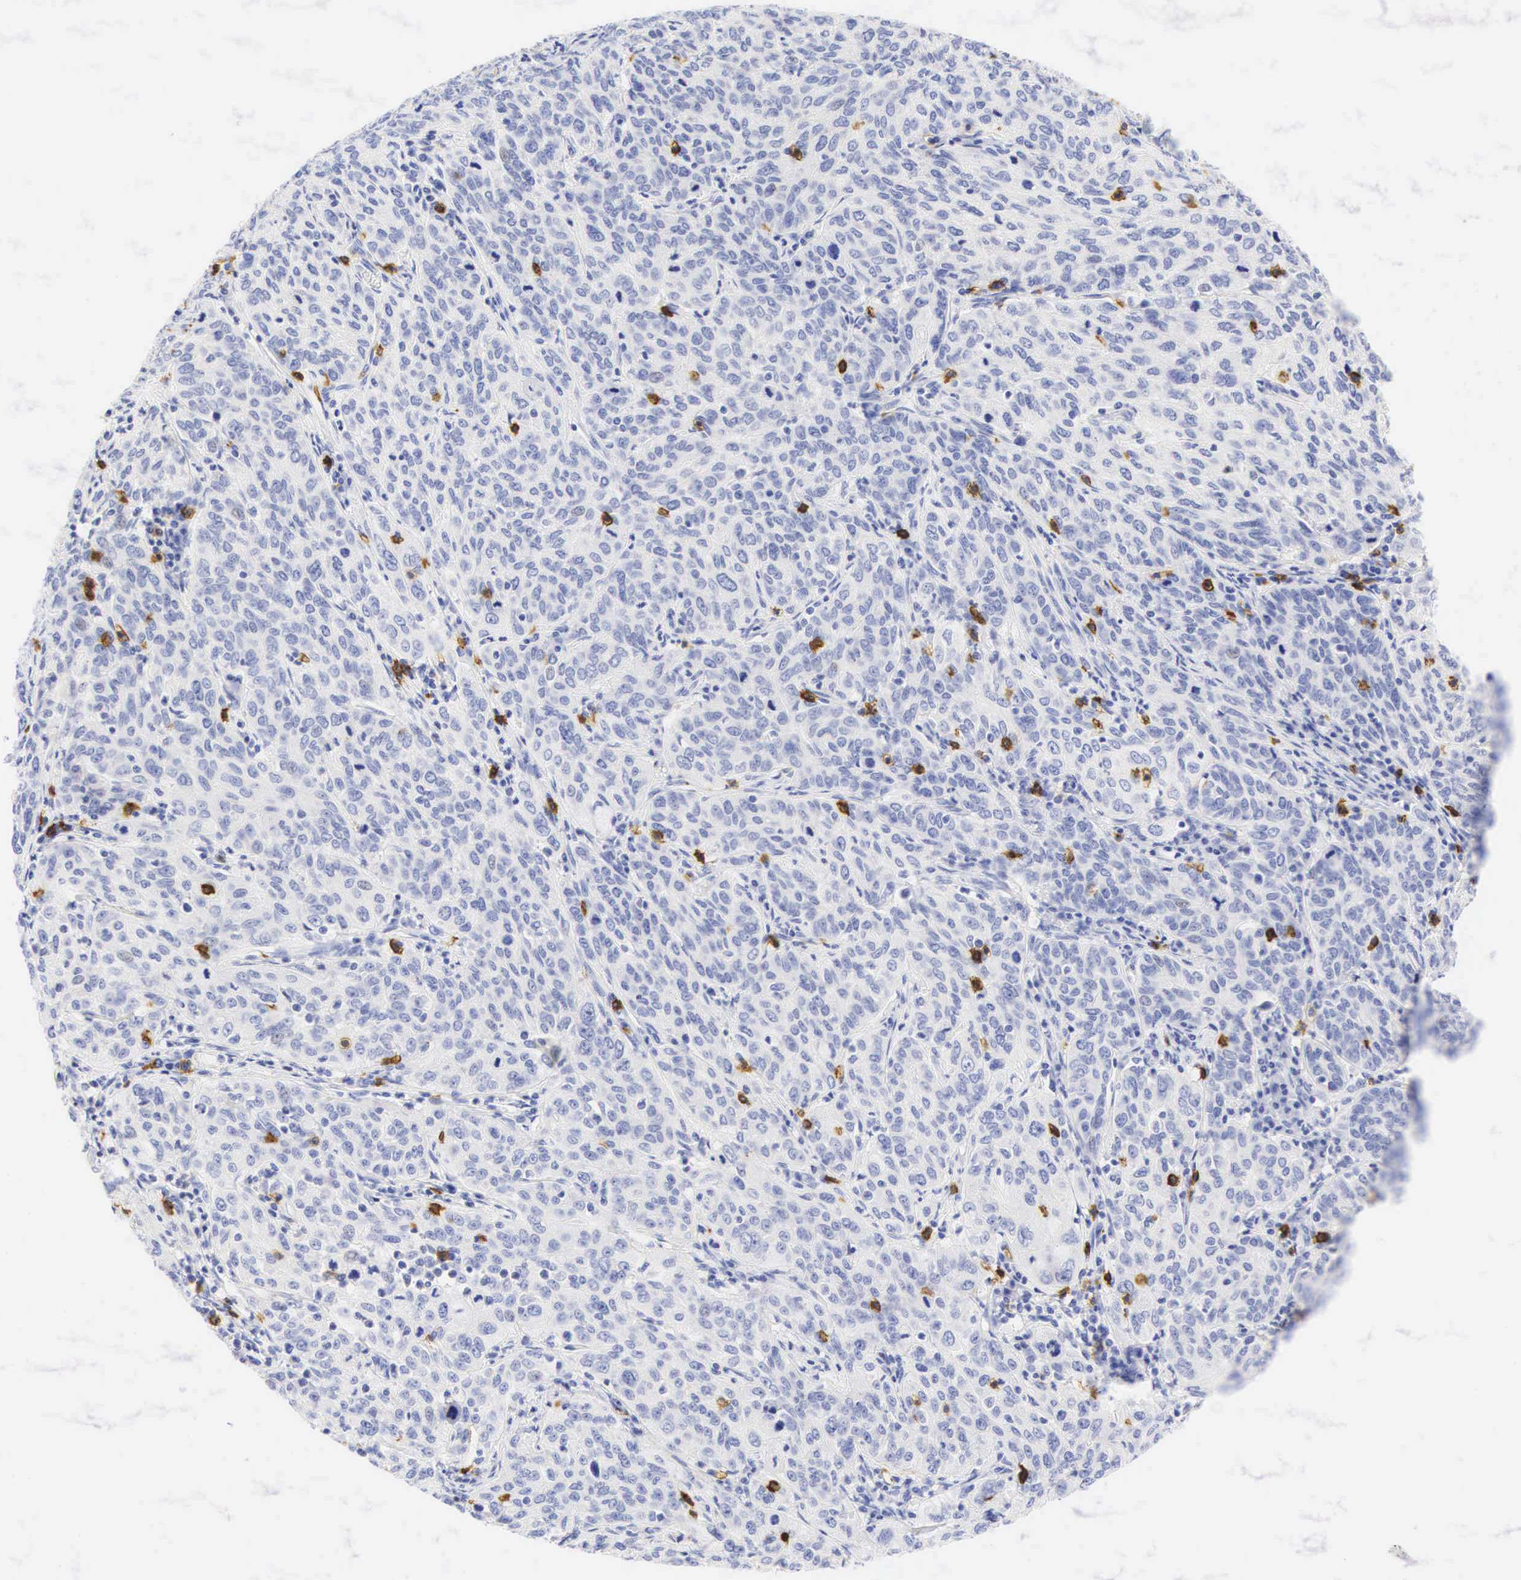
{"staining": {"intensity": "negative", "quantity": "none", "location": "none"}, "tissue": "cervical cancer", "cell_type": "Tumor cells", "image_type": "cancer", "snomed": [{"axis": "morphology", "description": "Squamous cell carcinoma, NOS"}, {"axis": "topography", "description": "Cervix"}], "caption": "Tumor cells are negative for protein expression in human cervical squamous cell carcinoma.", "gene": "CD8A", "patient": {"sex": "female", "age": 38}}